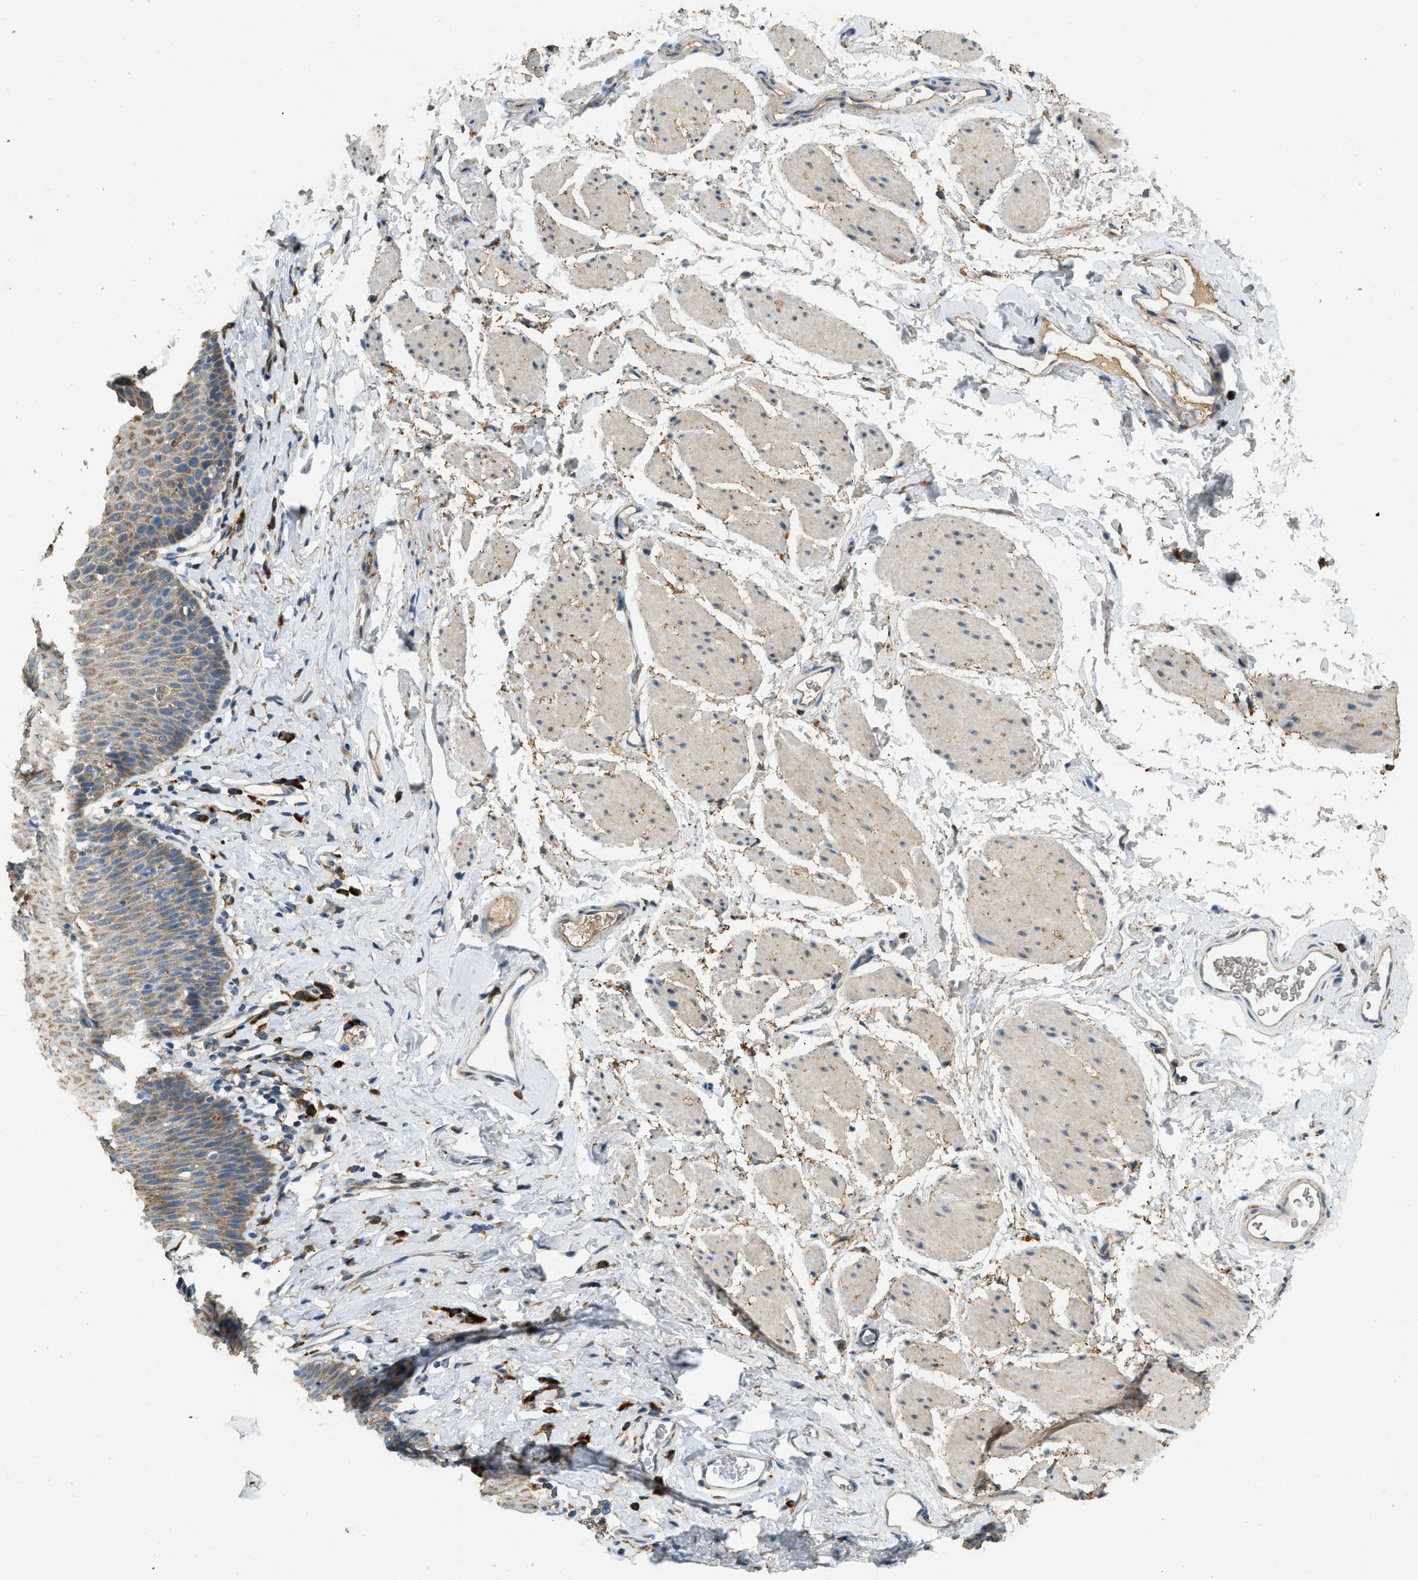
{"staining": {"intensity": "moderate", "quantity": ">75%", "location": "cytoplasmic/membranous"}, "tissue": "esophagus", "cell_type": "Squamous epithelial cells", "image_type": "normal", "snomed": [{"axis": "morphology", "description": "Normal tissue, NOS"}, {"axis": "topography", "description": "Esophagus"}], "caption": "Immunohistochemical staining of normal esophagus shows moderate cytoplasmic/membranous protein staining in approximately >75% of squamous epithelial cells.", "gene": "CTSB", "patient": {"sex": "female", "age": 61}}